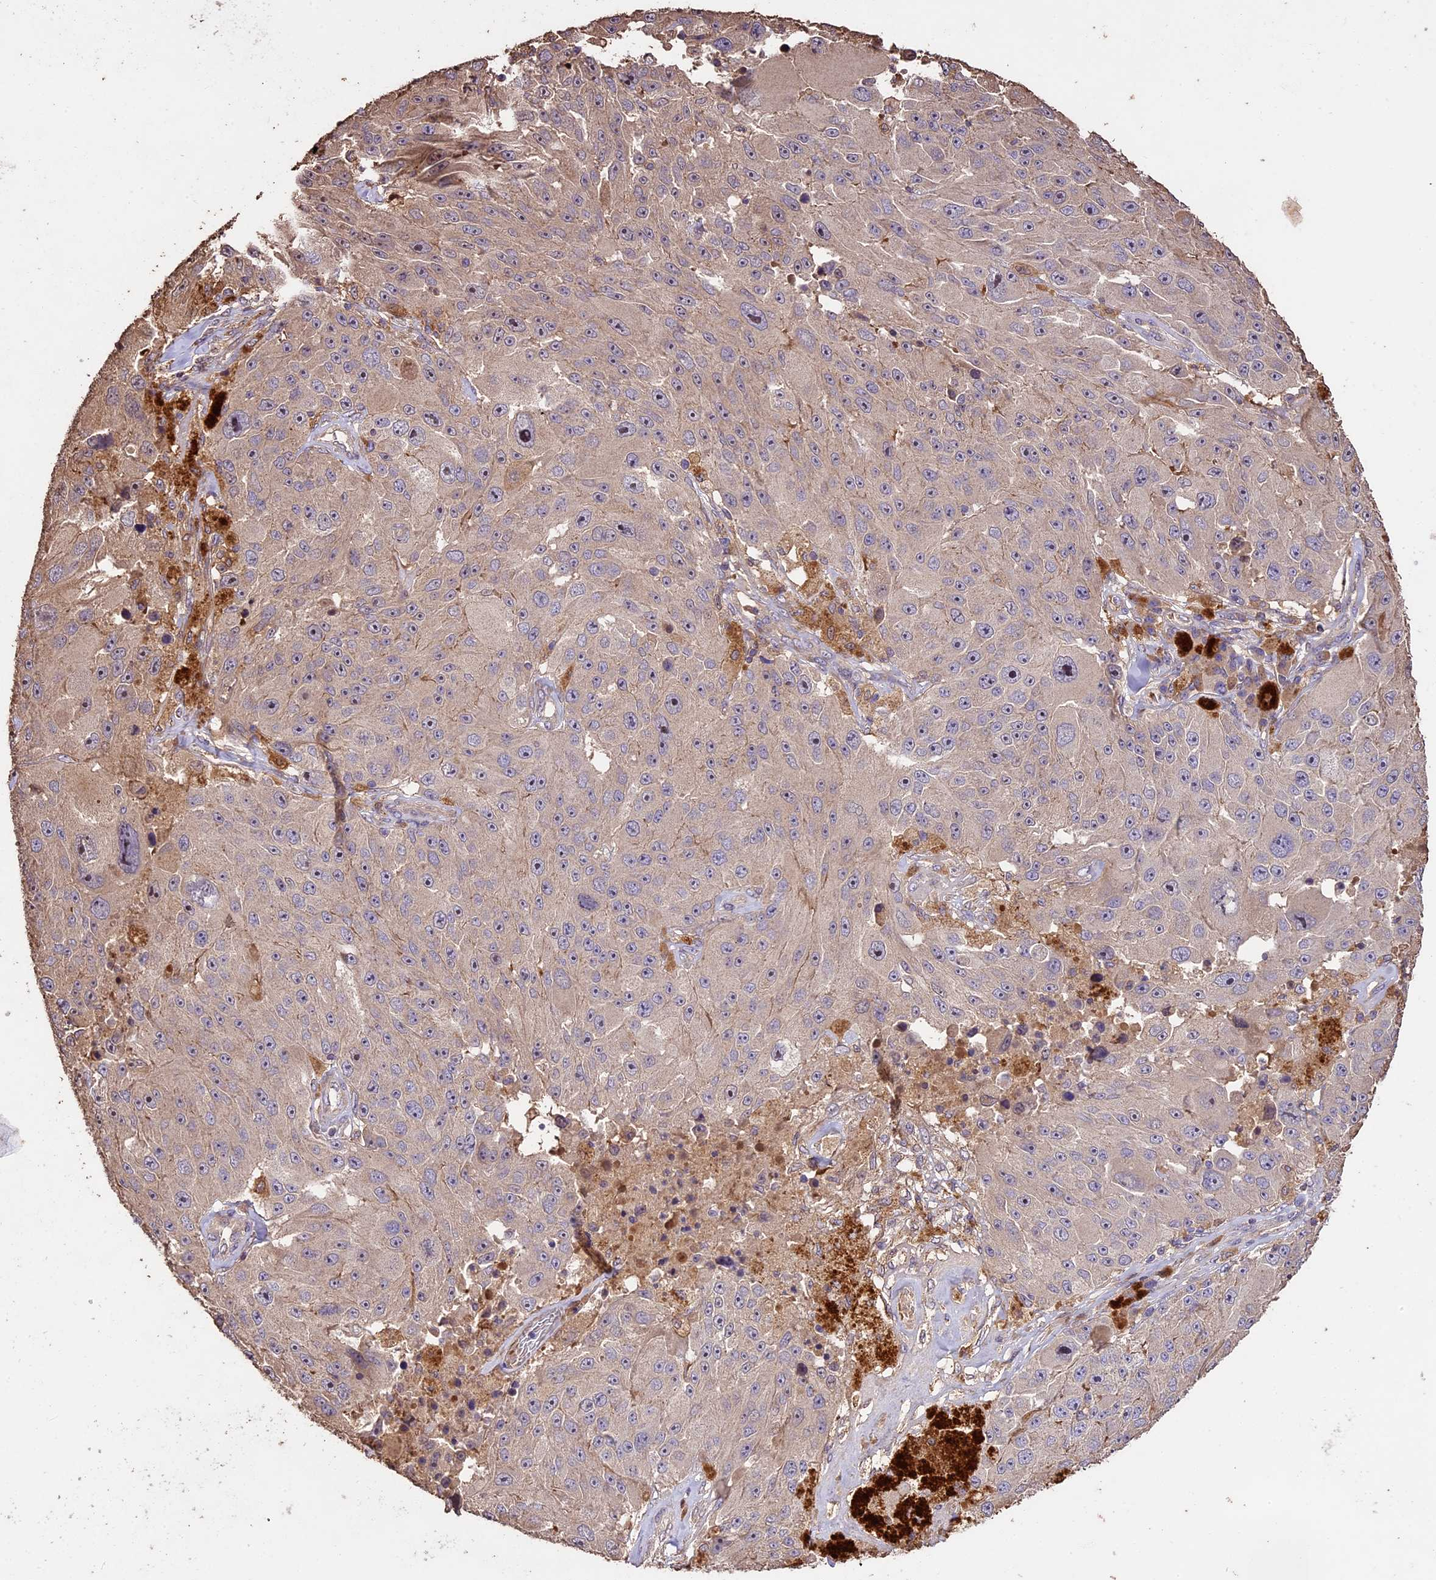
{"staining": {"intensity": "weak", "quantity": "<25%", "location": "cytoplasmic/membranous"}, "tissue": "melanoma", "cell_type": "Tumor cells", "image_type": "cancer", "snomed": [{"axis": "morphology", "description": "Malignant melanoma, Metastatic site"}, {"axis": "topography", "description": "Lymph node"}], "caption": "Immunohistochemistry (IHC) of human malignant melanoma (metastatic site) shows no positivity in tumor cells.", "gene": "CRLF1", "patient": {"sex": "male", "age": 62}}